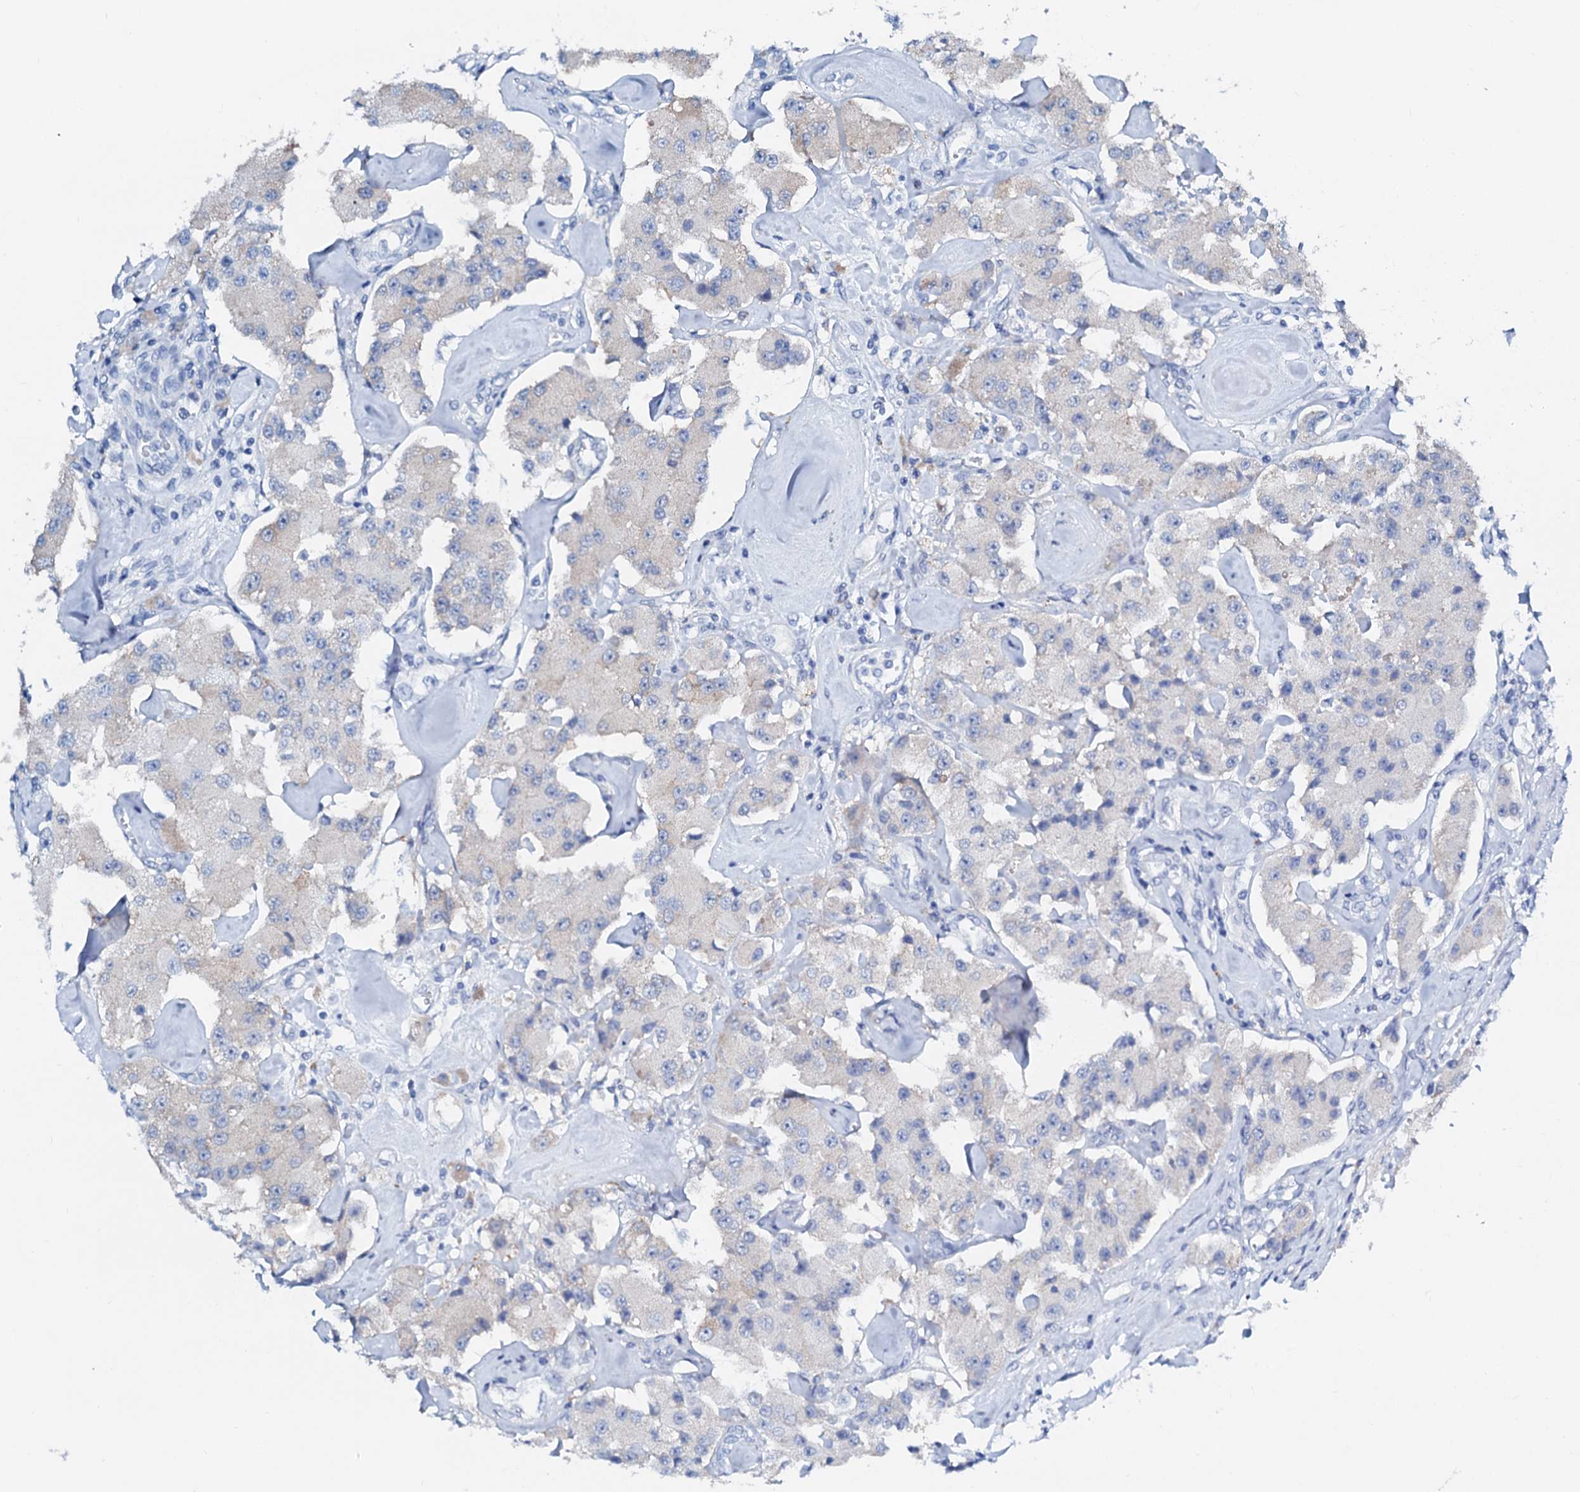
{"staining": {"intensity": "negative", "quantity": "none", "location": "none"}, "tissue": "carcinoid", "cell_type": "Tumor cells", "image_type": "cancer", "snomed": [{"axis": "morphology", "description": "Carcinoid, malignant, NOS"}, {"axis": "topography", "description": "Pancreas"}], "caption": "An IHC photomicrograph of malignant carcinoid is shown. There is no staining in tumor cells of malignant carcinoid.", "gene": "AMER2", "patient": {"sex": "male", "age": 41}}